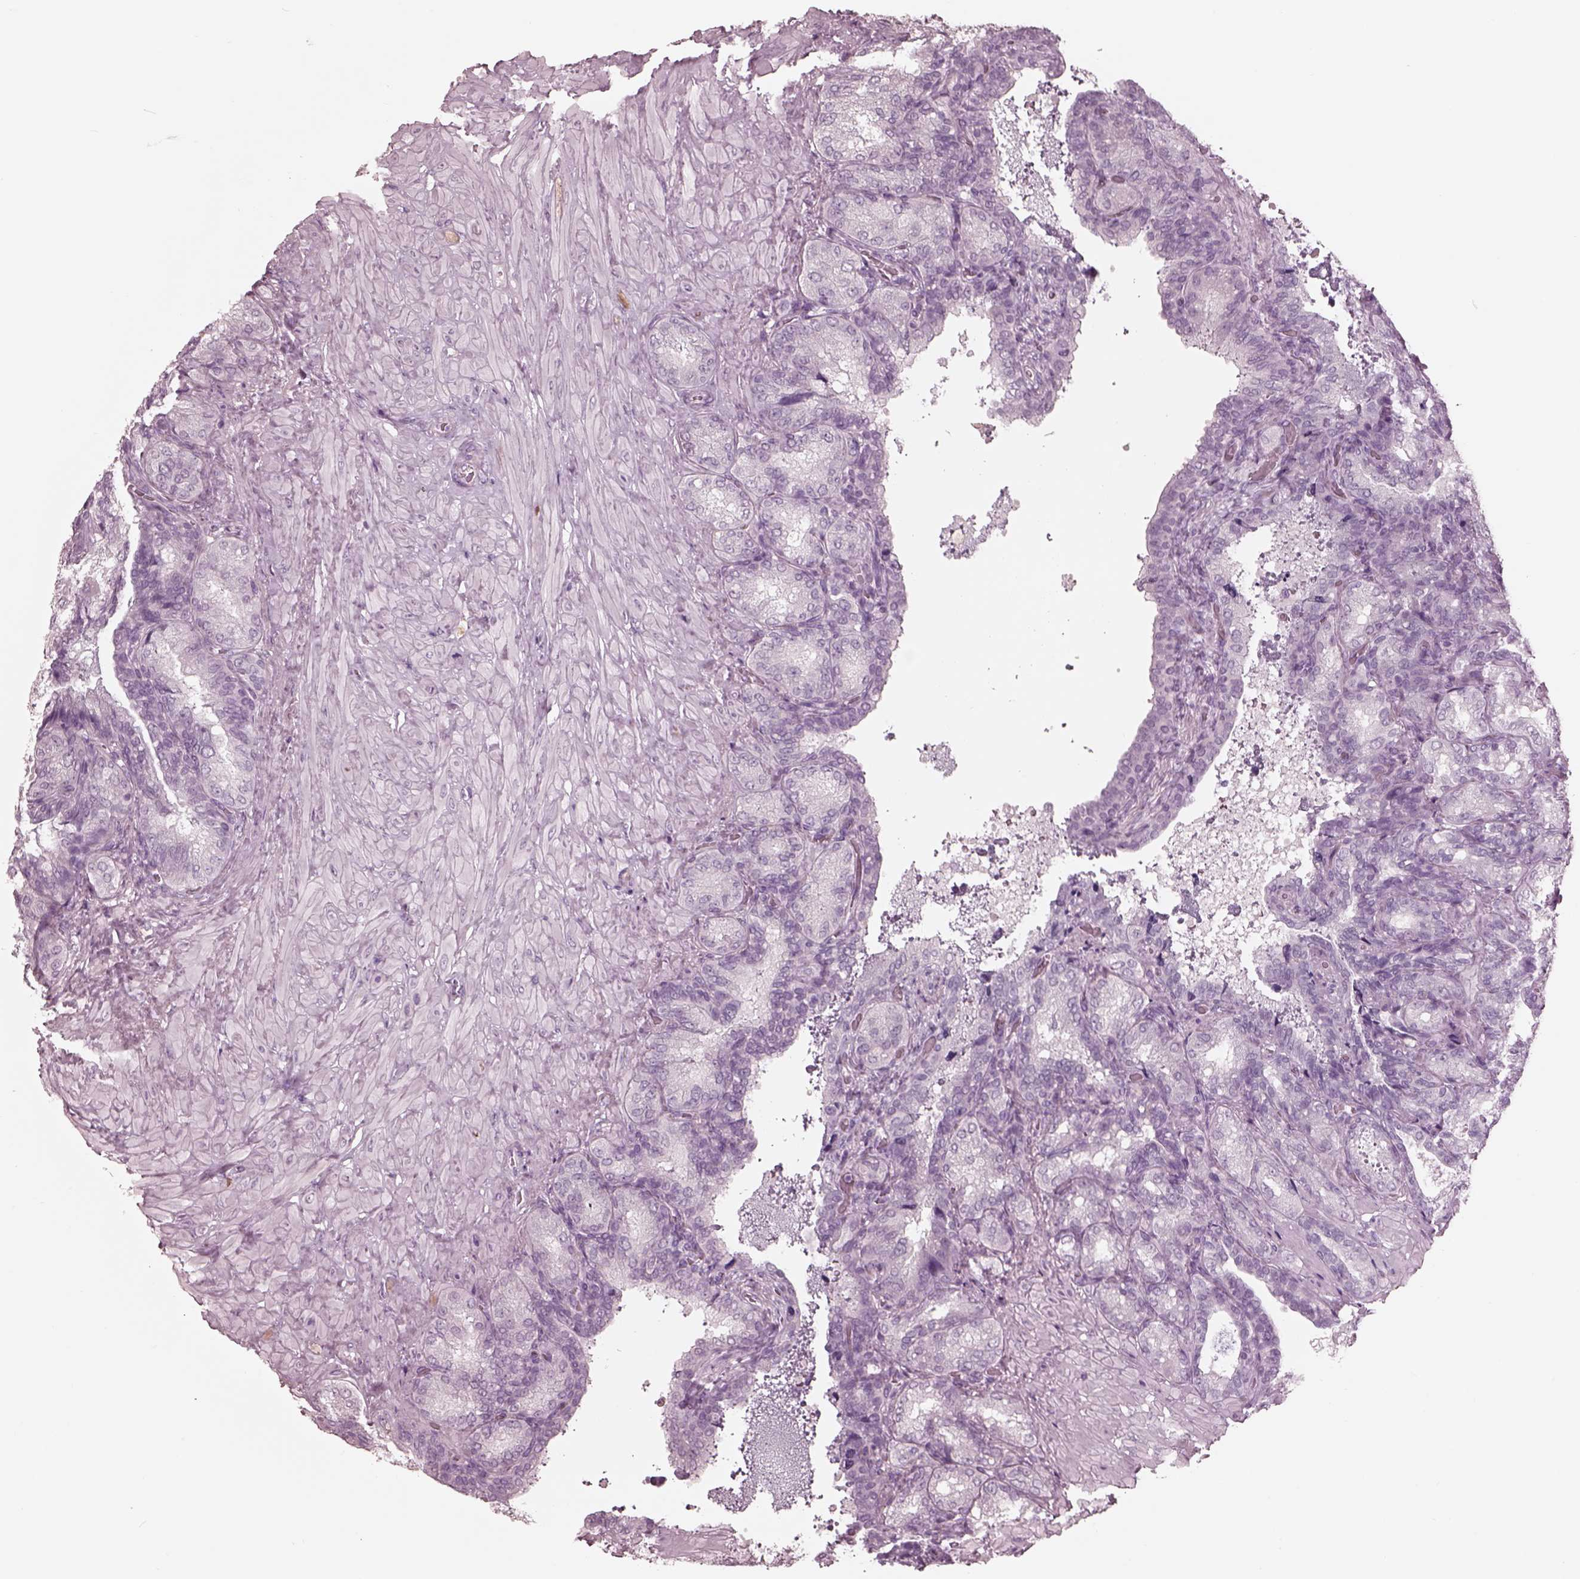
{"staining": {"intensity": "negative", "quantity": "none", "location": "none"}, "tissue": "seminal vesicle", "cell_type": "Glandular cells", "image_type": "normal", "snomed": [{"axis": "morphology", "description": "Normal tissue, NOS"}, {"axis": "topography", "description": "Seminal veicle"}], "caption": "IHC of normal seminal vesicle exhibits no staining in glandular cells. Nuclei are stained in blue.", "gene": "GARIN4", "patient": {"sex": "male", "age": 68}}